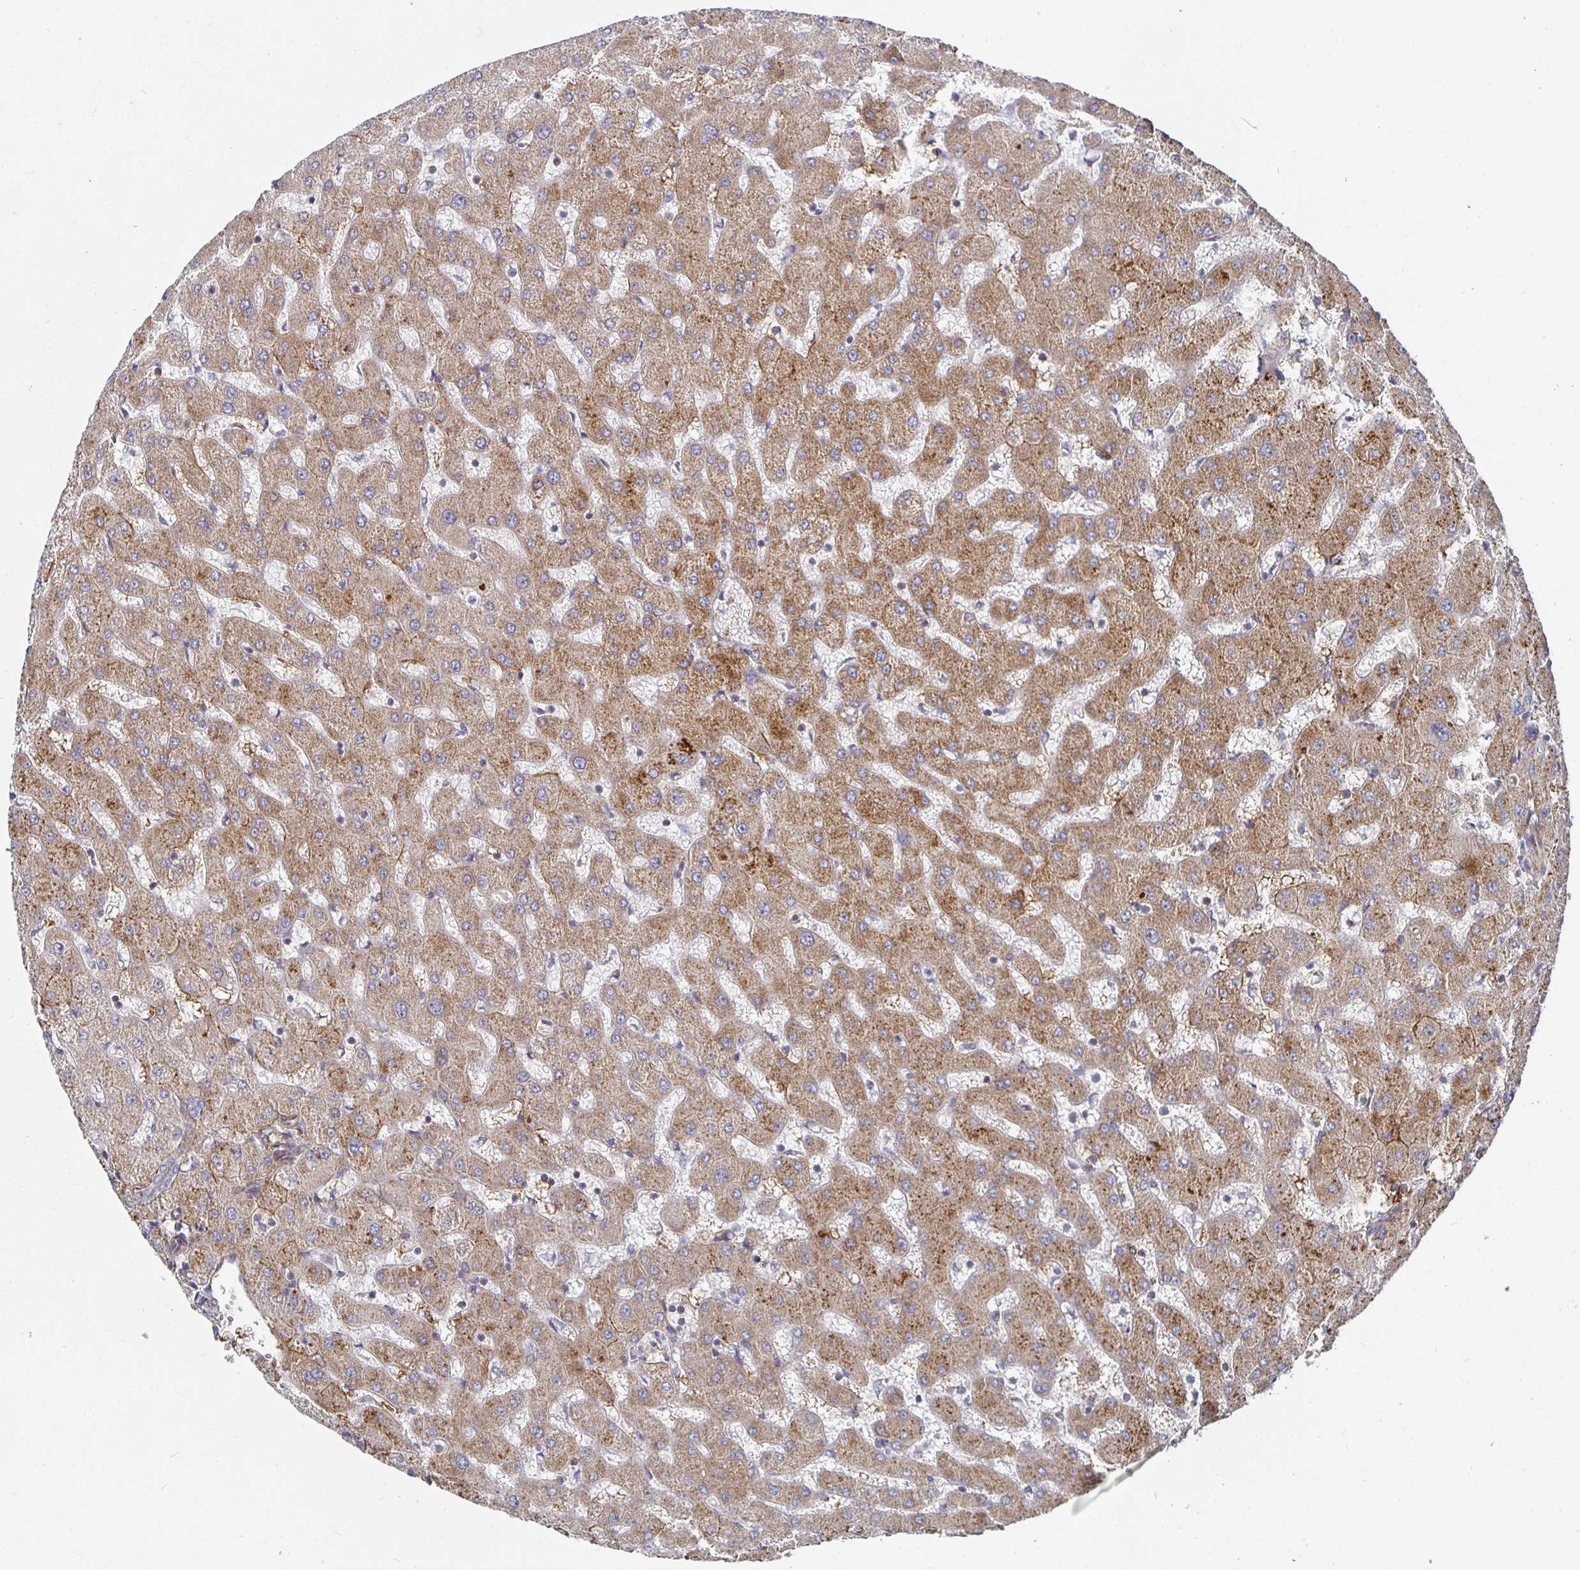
{"staining": {"intensity": "negative", "quantity": "none", "location": "none"}, "tissue": "liver", "cell_type": "Cholangiocytes", "image_type": "normal", "snomed": [{"axis": "morphology", "description": "Normal tissue, NOS"}, {"axis": "topography", "description": "Liver"}], "caption": "The image reveals no significant expression in cholangiocytes of liver.", "gene": "GJA4", "patient": {"sex": "female", "age": 63}}